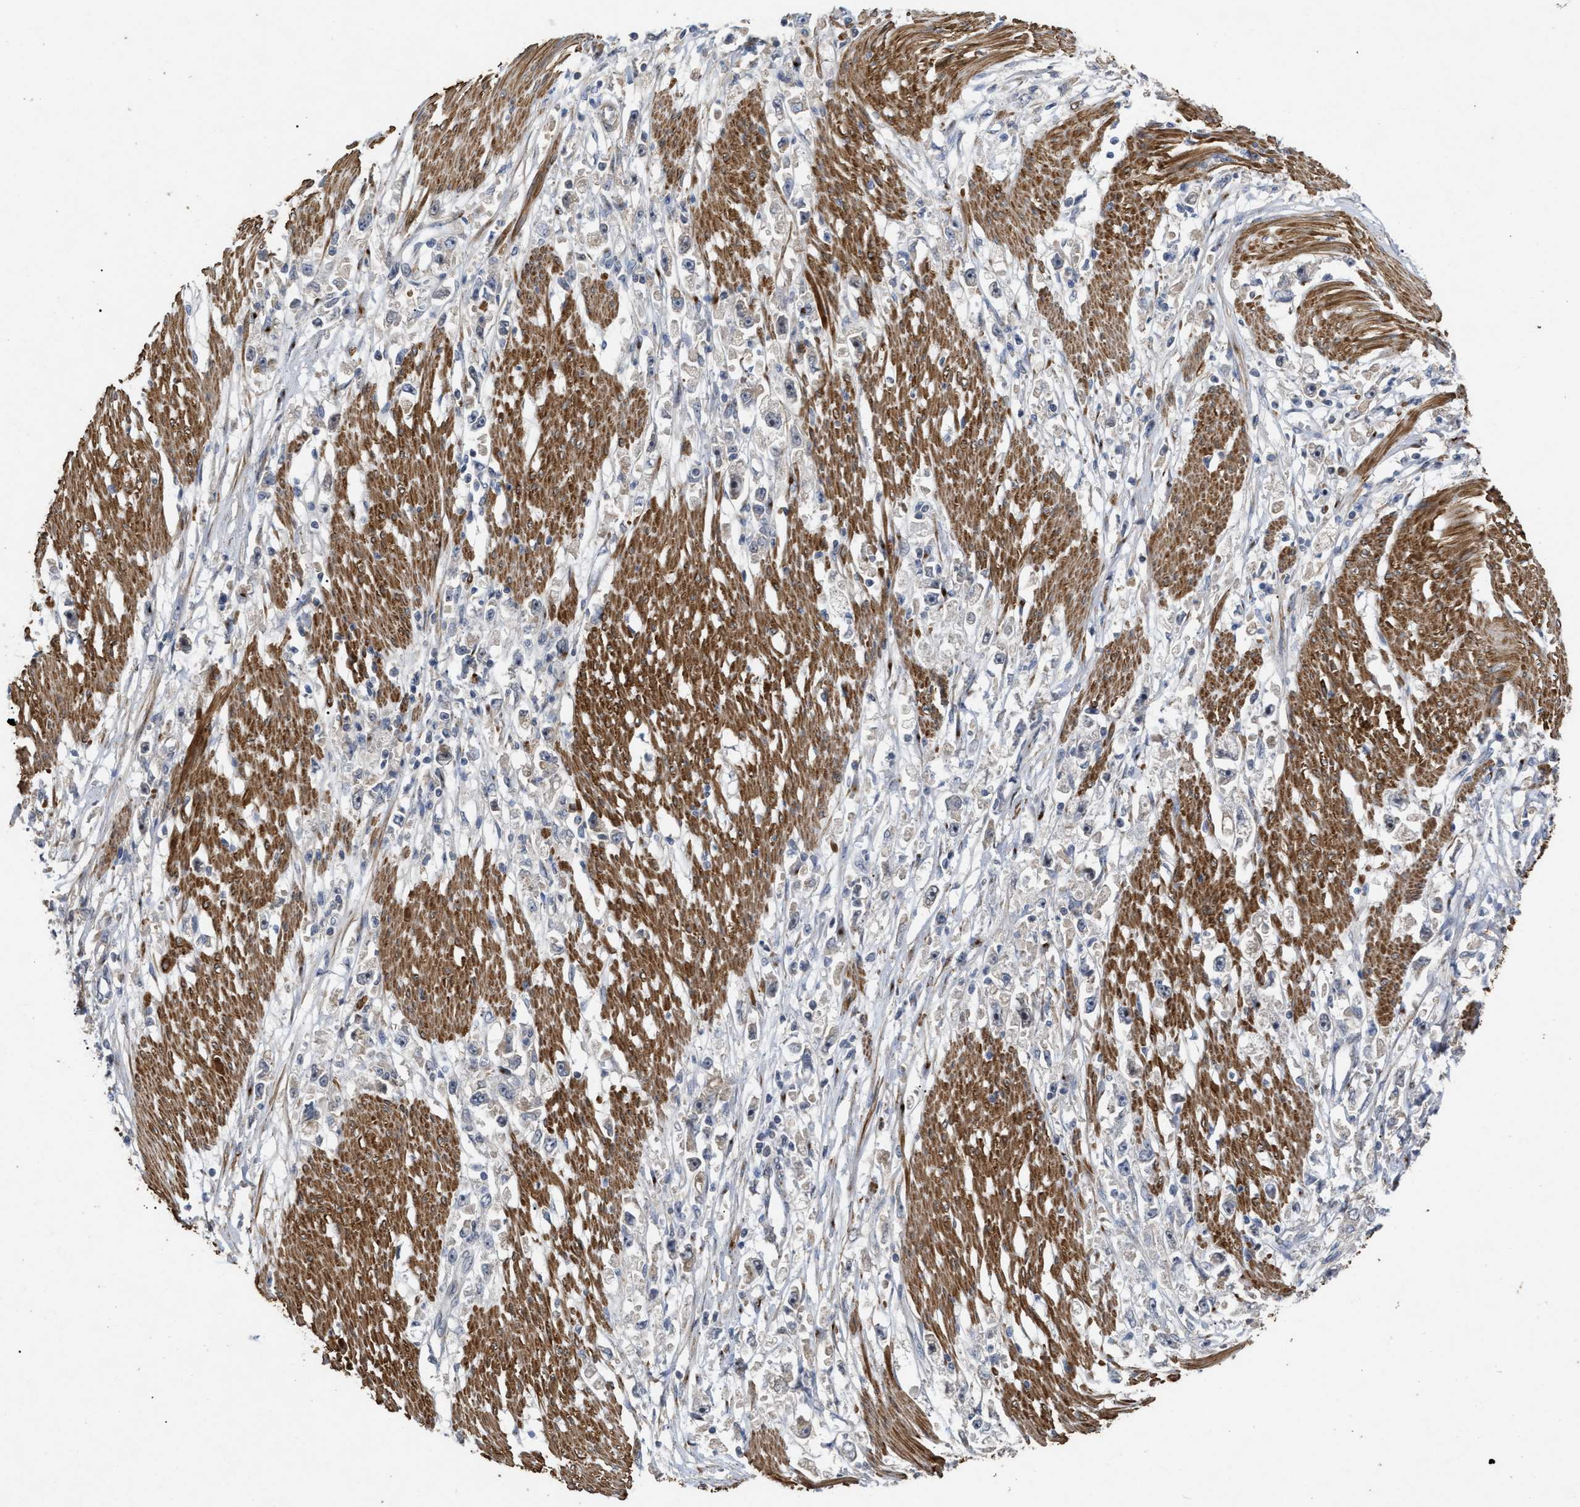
{"staining": {"intensity": "negative", "quantity": "none", "location": "none"}, "tissue": "stomach cancer", "cell_type": "Tumor cells", "image_type": "cancer", "snomed": [{"axis": "morphology", "description": "Adenocarcinoma, NOS"}, {"axis": "topography", "description": "Stomach"}], "caption": "Immunohistochemistry image of neoplastic tissue: stomach cancer stained with DAB demonstrates no significant protein staining in tumor cells. (Brightfield microscopy of DAB IHC at high magnification).", "gene": "ST6GALNAC6", "patient": {"sex": "female", "age": 59}}